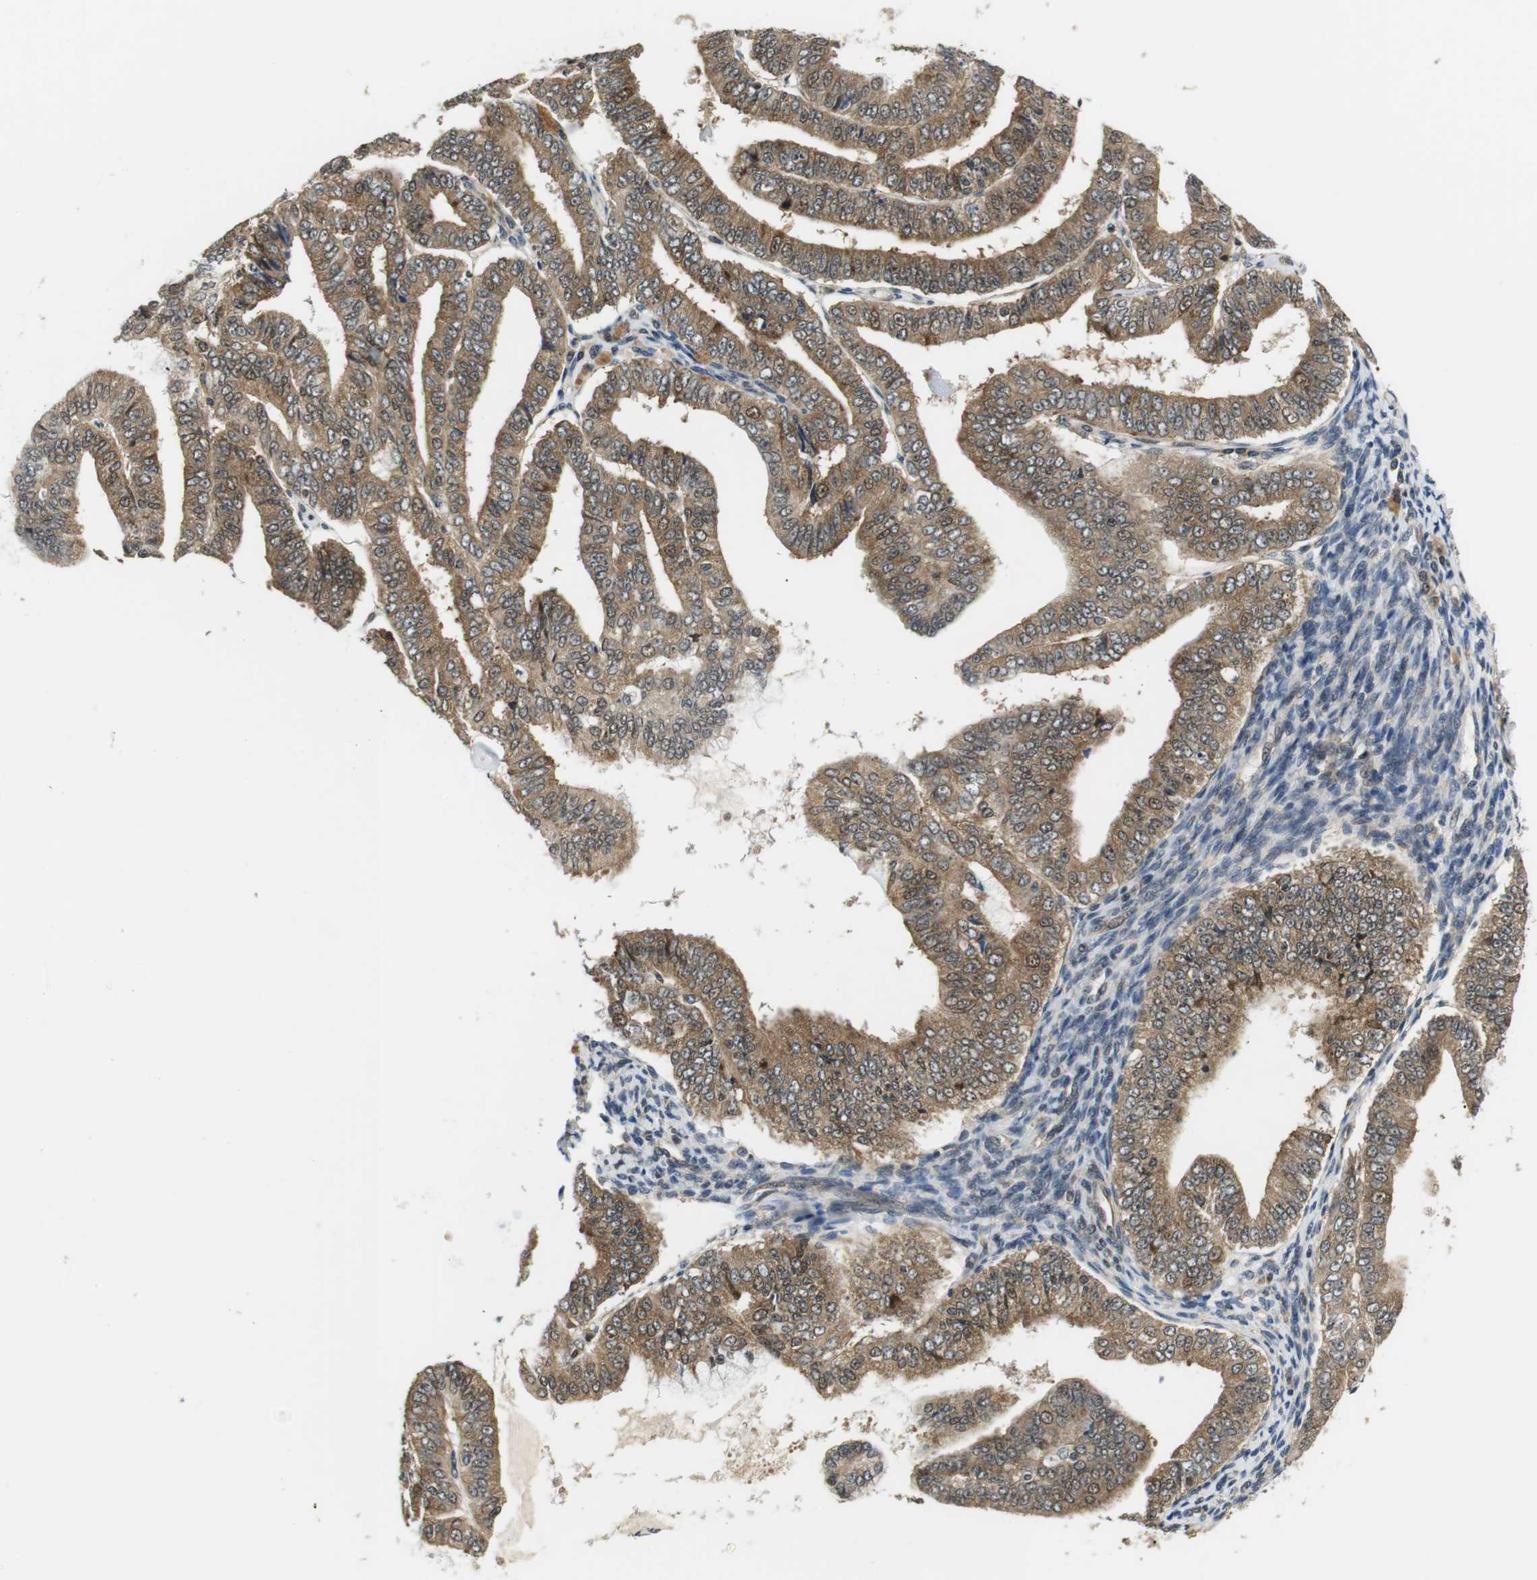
{"staining": {"intensity": "moderate", "quantity": ">75%", "location": "cytoplasmic/membranous"}, "tissue": "endometrial cancer", "cell_type": "Tumor cells", "image_type": "cancer", "snomed": [{"axis": "morphology", "description": "Adenocarcinoma, NOS"}, {"axis": "topography", "description": "Endometrium"}], "caption": "Protein staining reveals moderate cytoplasmic/membranous expression in about >75% of tumor cells in endometrial cancer (adenocarcinoma).", "gene": "CSNK2B", "patient": {"sex": "female", "age": 63}}